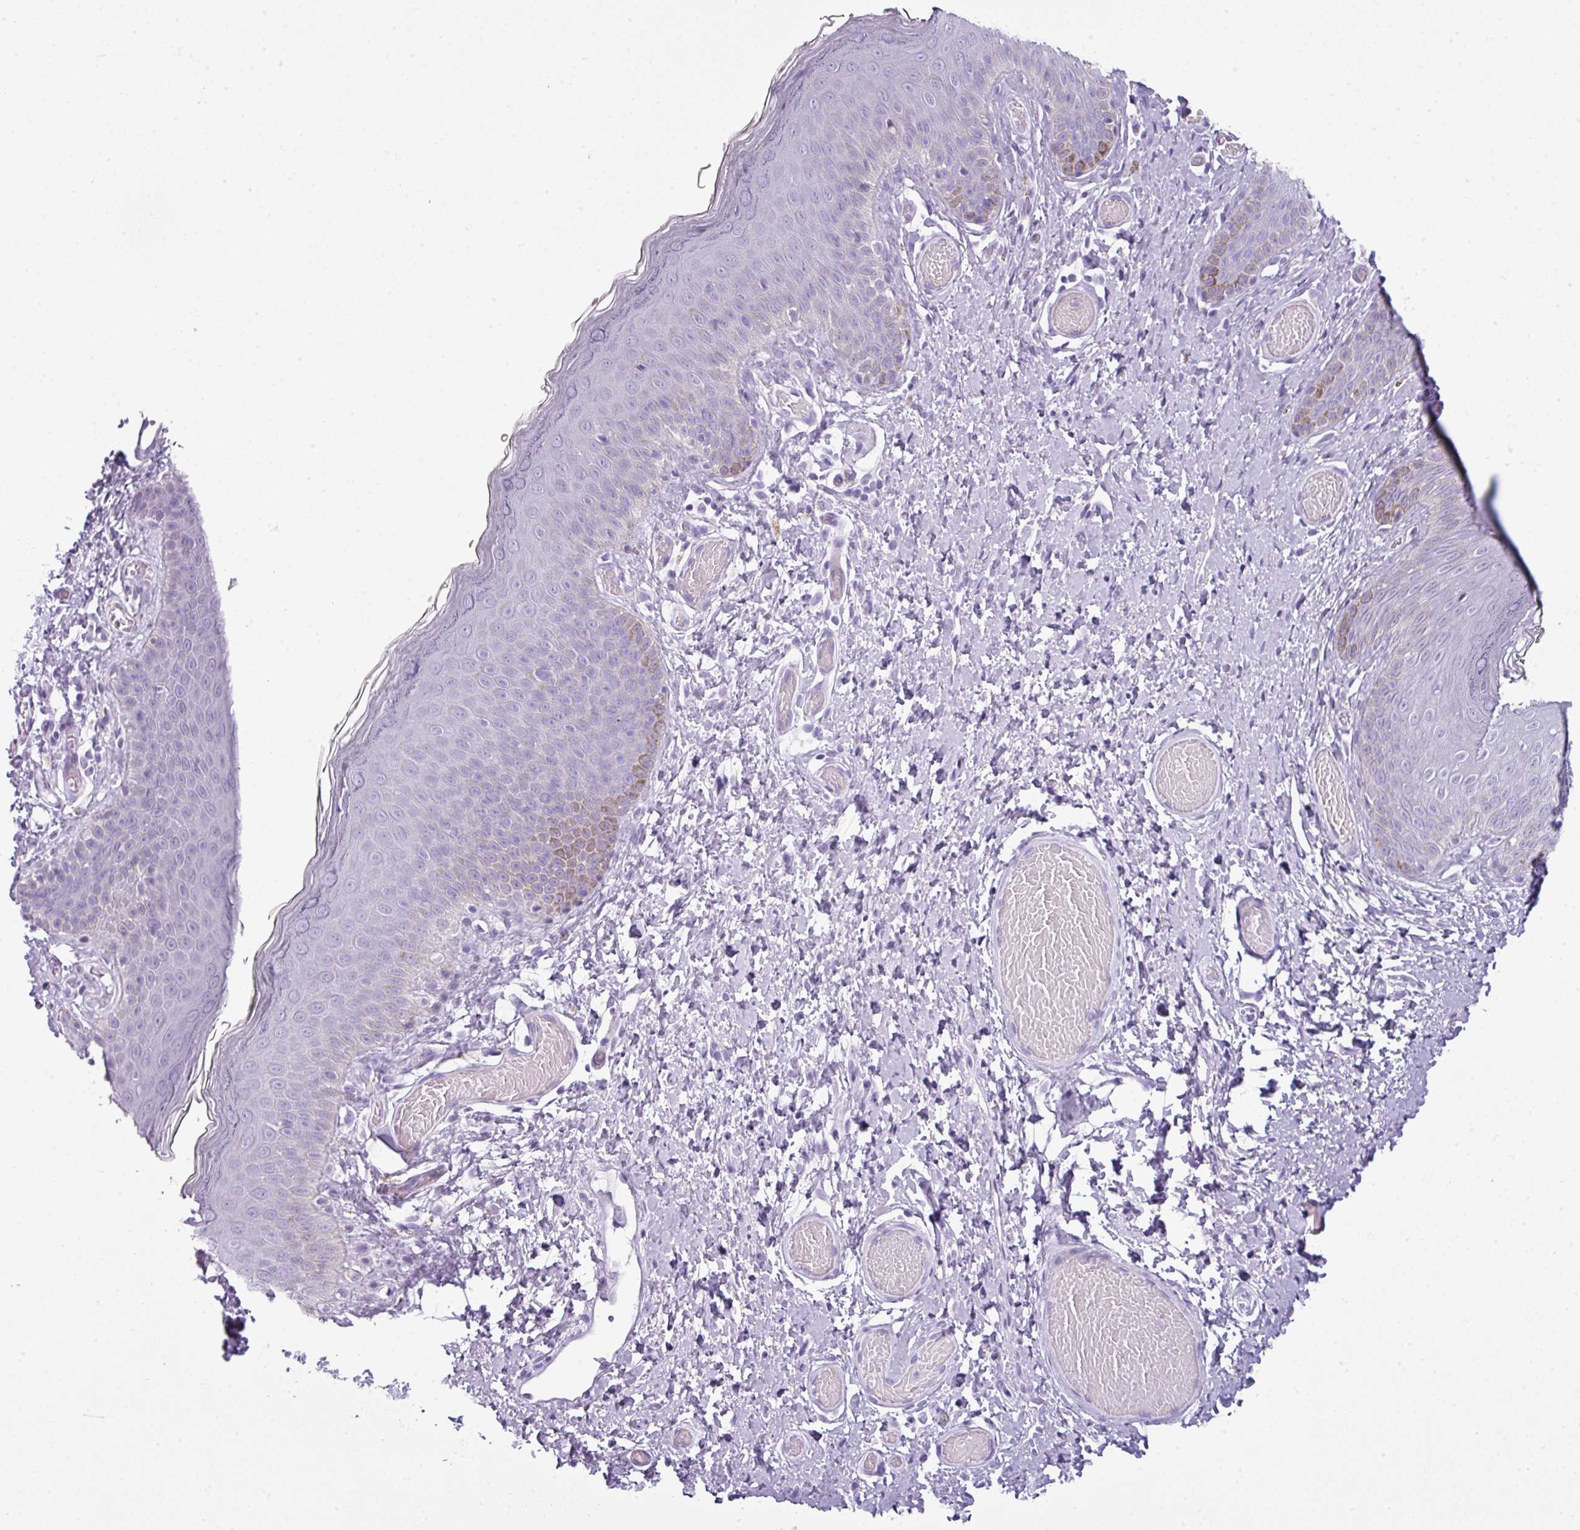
{"staining": {"intensity": "negative", "quantity": "none", "location": "none"}, "tissue": "skin", "cell_type": "Epidermal cells", "image_type": "normal", "snomed": [{"axis": "morphology", "description": "Normal tissue, NOS"}, {"axis": "topography", "description": "Anal"}], "caption": "This is an immunohistochemistry (IHC) photomicrograph of unremarkable skin. There is no expression in epidermal cells.", "gene": "SCT", "patient": {"sex": "female", "age": 40}}